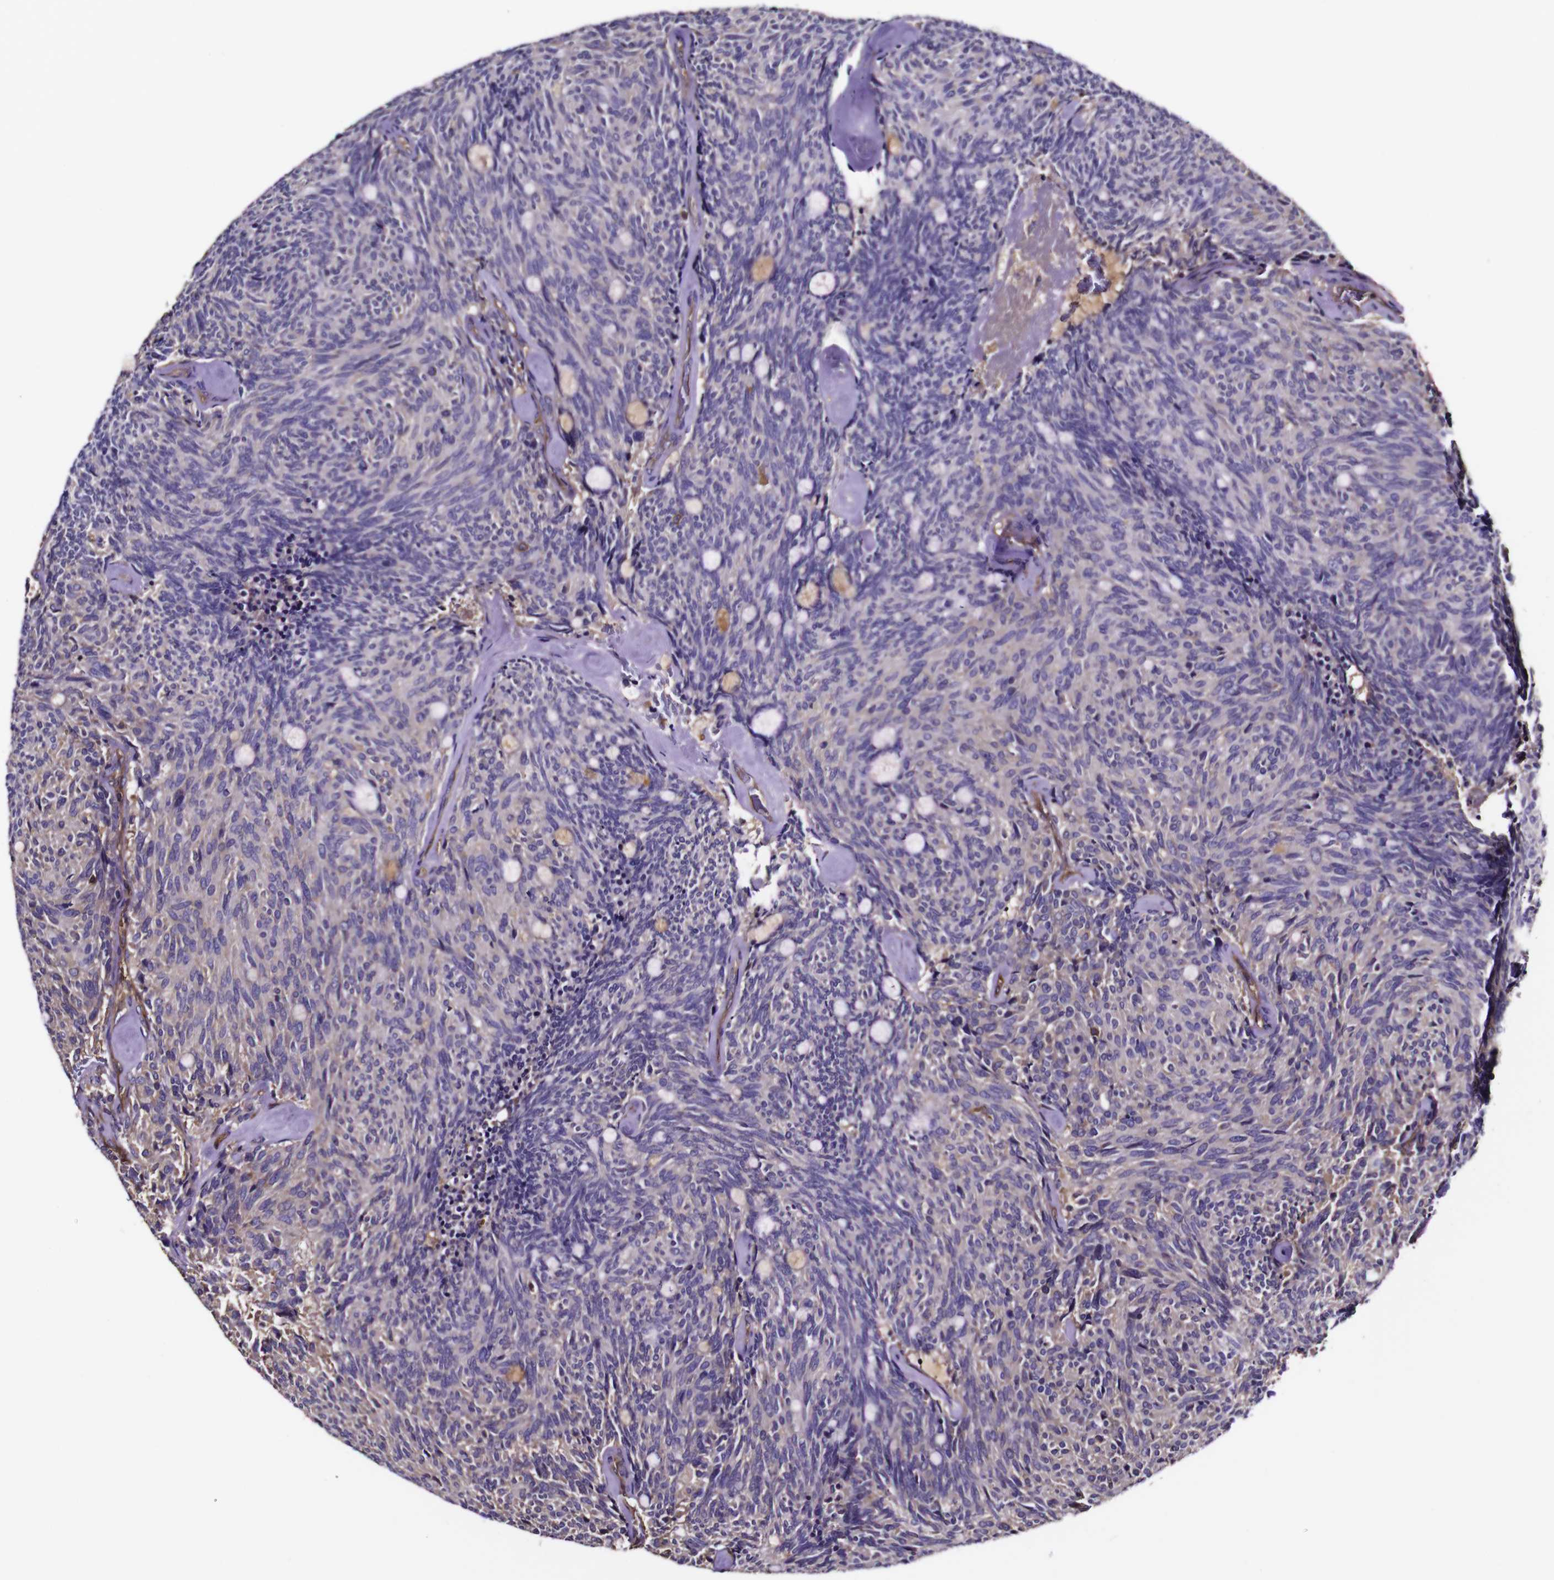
{"staining": {"intensity": "negative", "quantity": "none", "location": "none"}, "tissue": "carcinoid", "cell_type": "Tumor cells", "image_type": "cancer", "snomed": [{"axis": "morphology", "description": "Carcinoid, malignant, NOS"}, {"axis": "topography", "description": "Pancreas"}], "caption": "Immunohistochemistry image of human carcinoid (malignant) stained for a protein (brown), which shows no staining in tumor cells.", "gene": "MSN", "patient": {"sex": "female", "age": 54}}